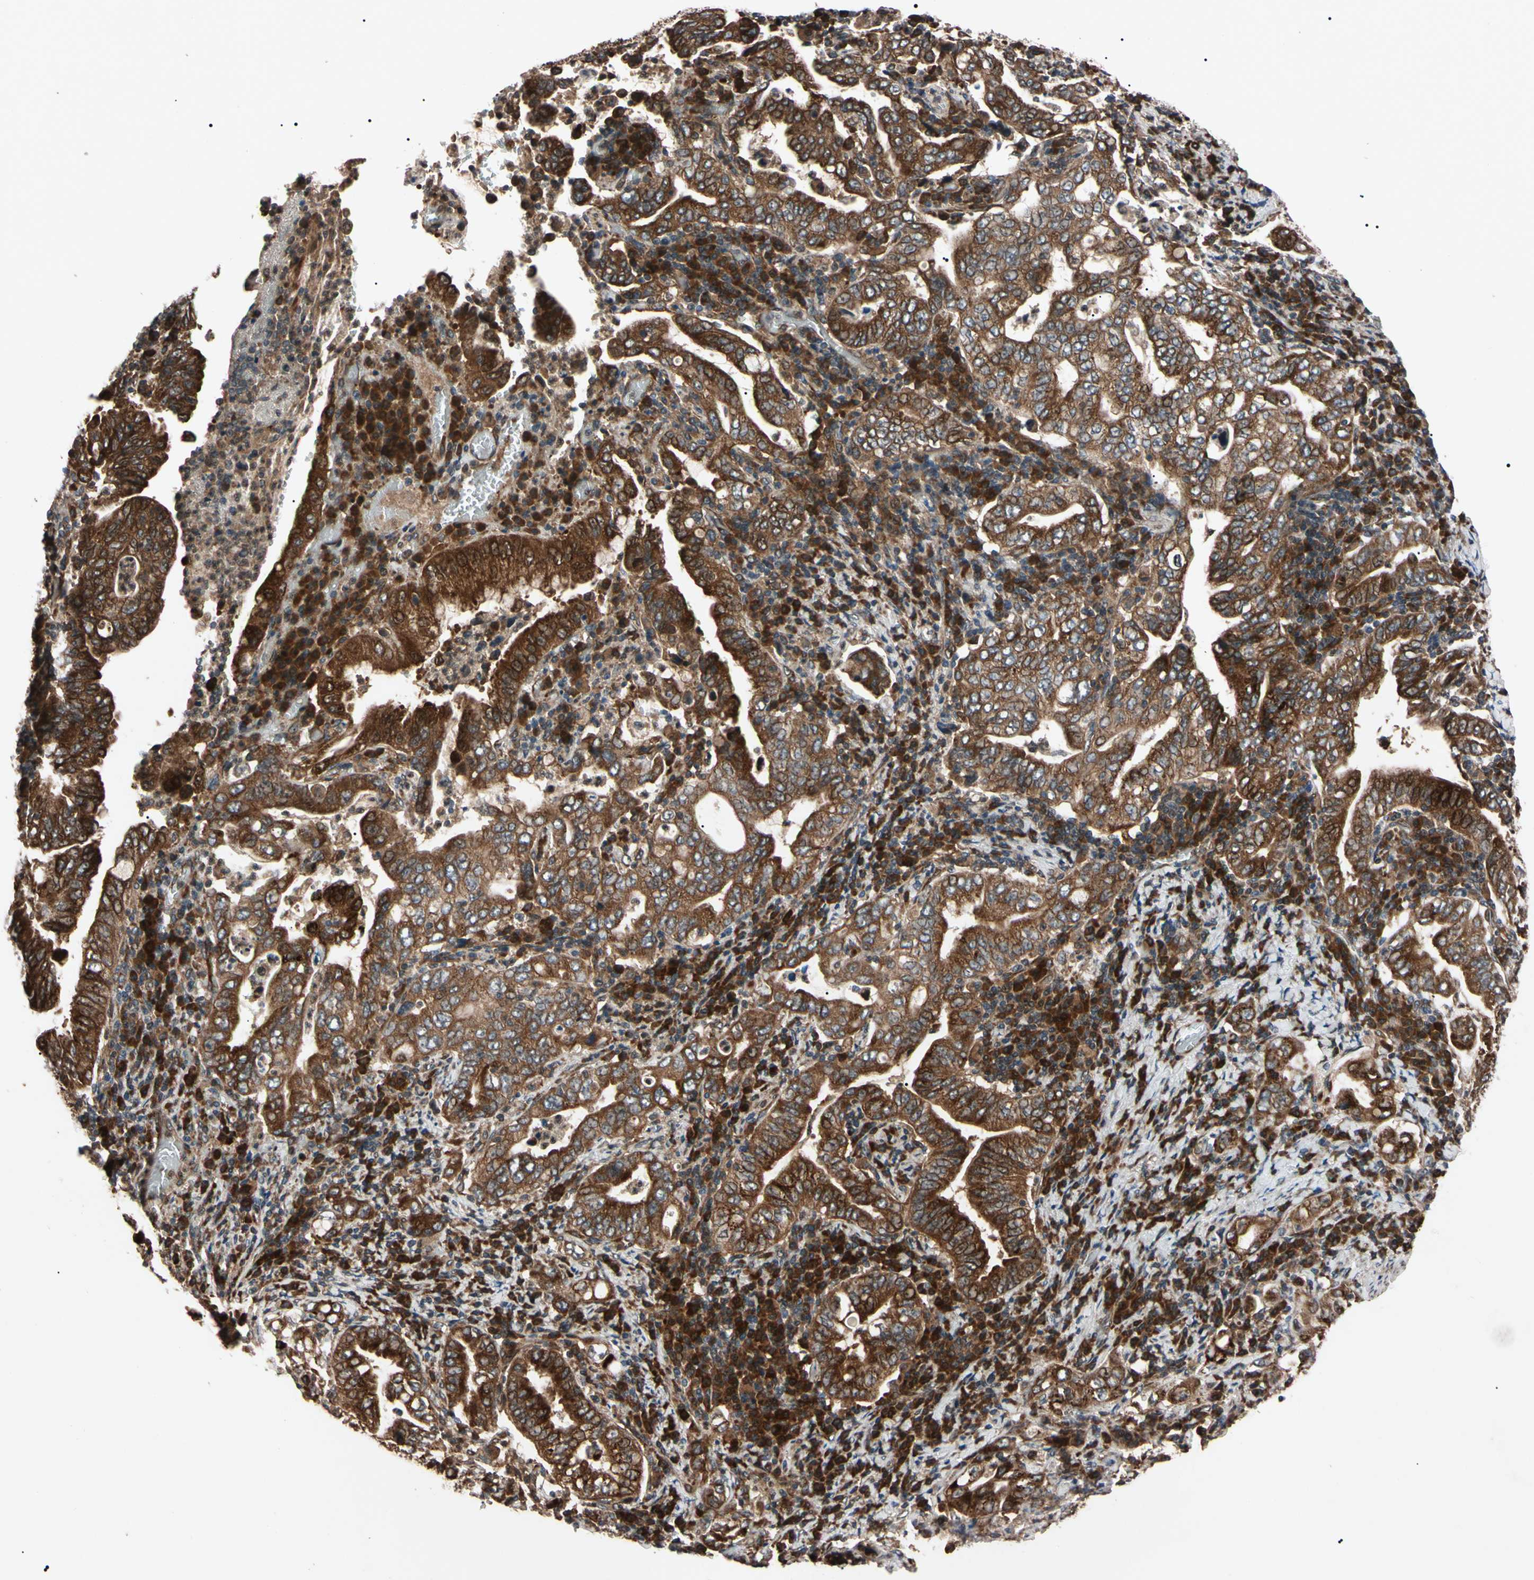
{"staining": {"intensity": "strong", "quantity": ">75%", "location": "cytoplasmic/membranous"}, "tissue": "stomach cancer", "cell_type": "Tumor cells", "image_type": "cancer", "snomed": [{"axis": "morphology", "description": "Normal tissue, NOS"}, {"axis": "morphology", "description": "Adenocarcinoma, NOS"}, {"axis": "topography", "description": "Esophagus"}, {"axis": "topography", "description": "Stomach, upper"}, {"axis": "topography", "description": "Peripheral nerve tissue"}], "caption": "Immunohistochemical staining of human stomach cancer (adenocarcinoma) exhibits high levels of strong cytoplasmic/membranous positivity in approximately >75% of tumor cells.", "gene": "GUCY1B1", "patient": {"sex": "male", "age": 62}}